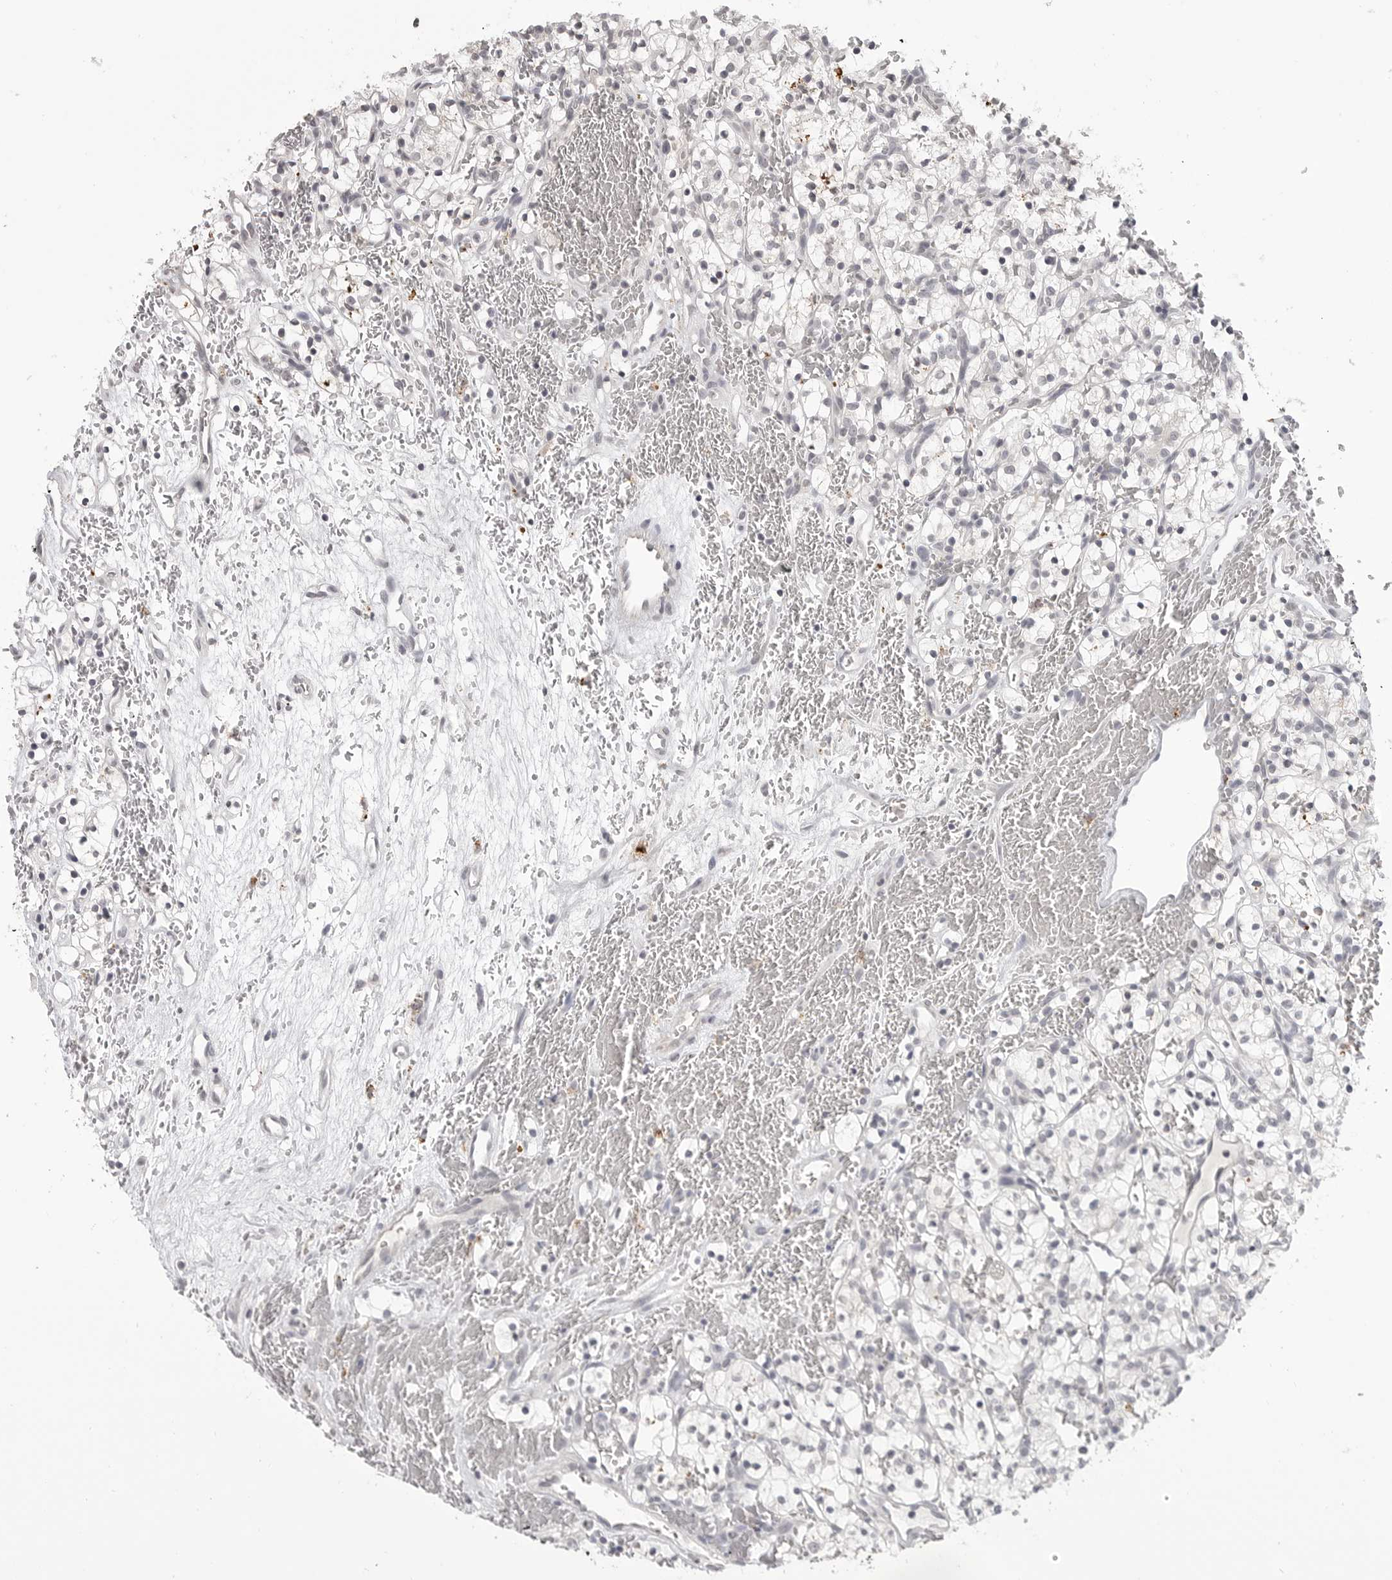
{"staining": {"intensity": "negative", "quantity": "none", "location": "none"}, "tissue": "renal cancer", "cell_type": "Tumor cells", "image_type": "cancer", "snomed": [{"axis": "morphology", "description": "Adenocarcinoma, NOS"}, {"axis": "topography", "description": "Kidney"}], "caption": "Immunohistochemistry (IHC) of human renal cancer demonstrates no expression in tumor cells.", "gene": "PRSS1", "patient": {"sex": "female", "age": 57}}